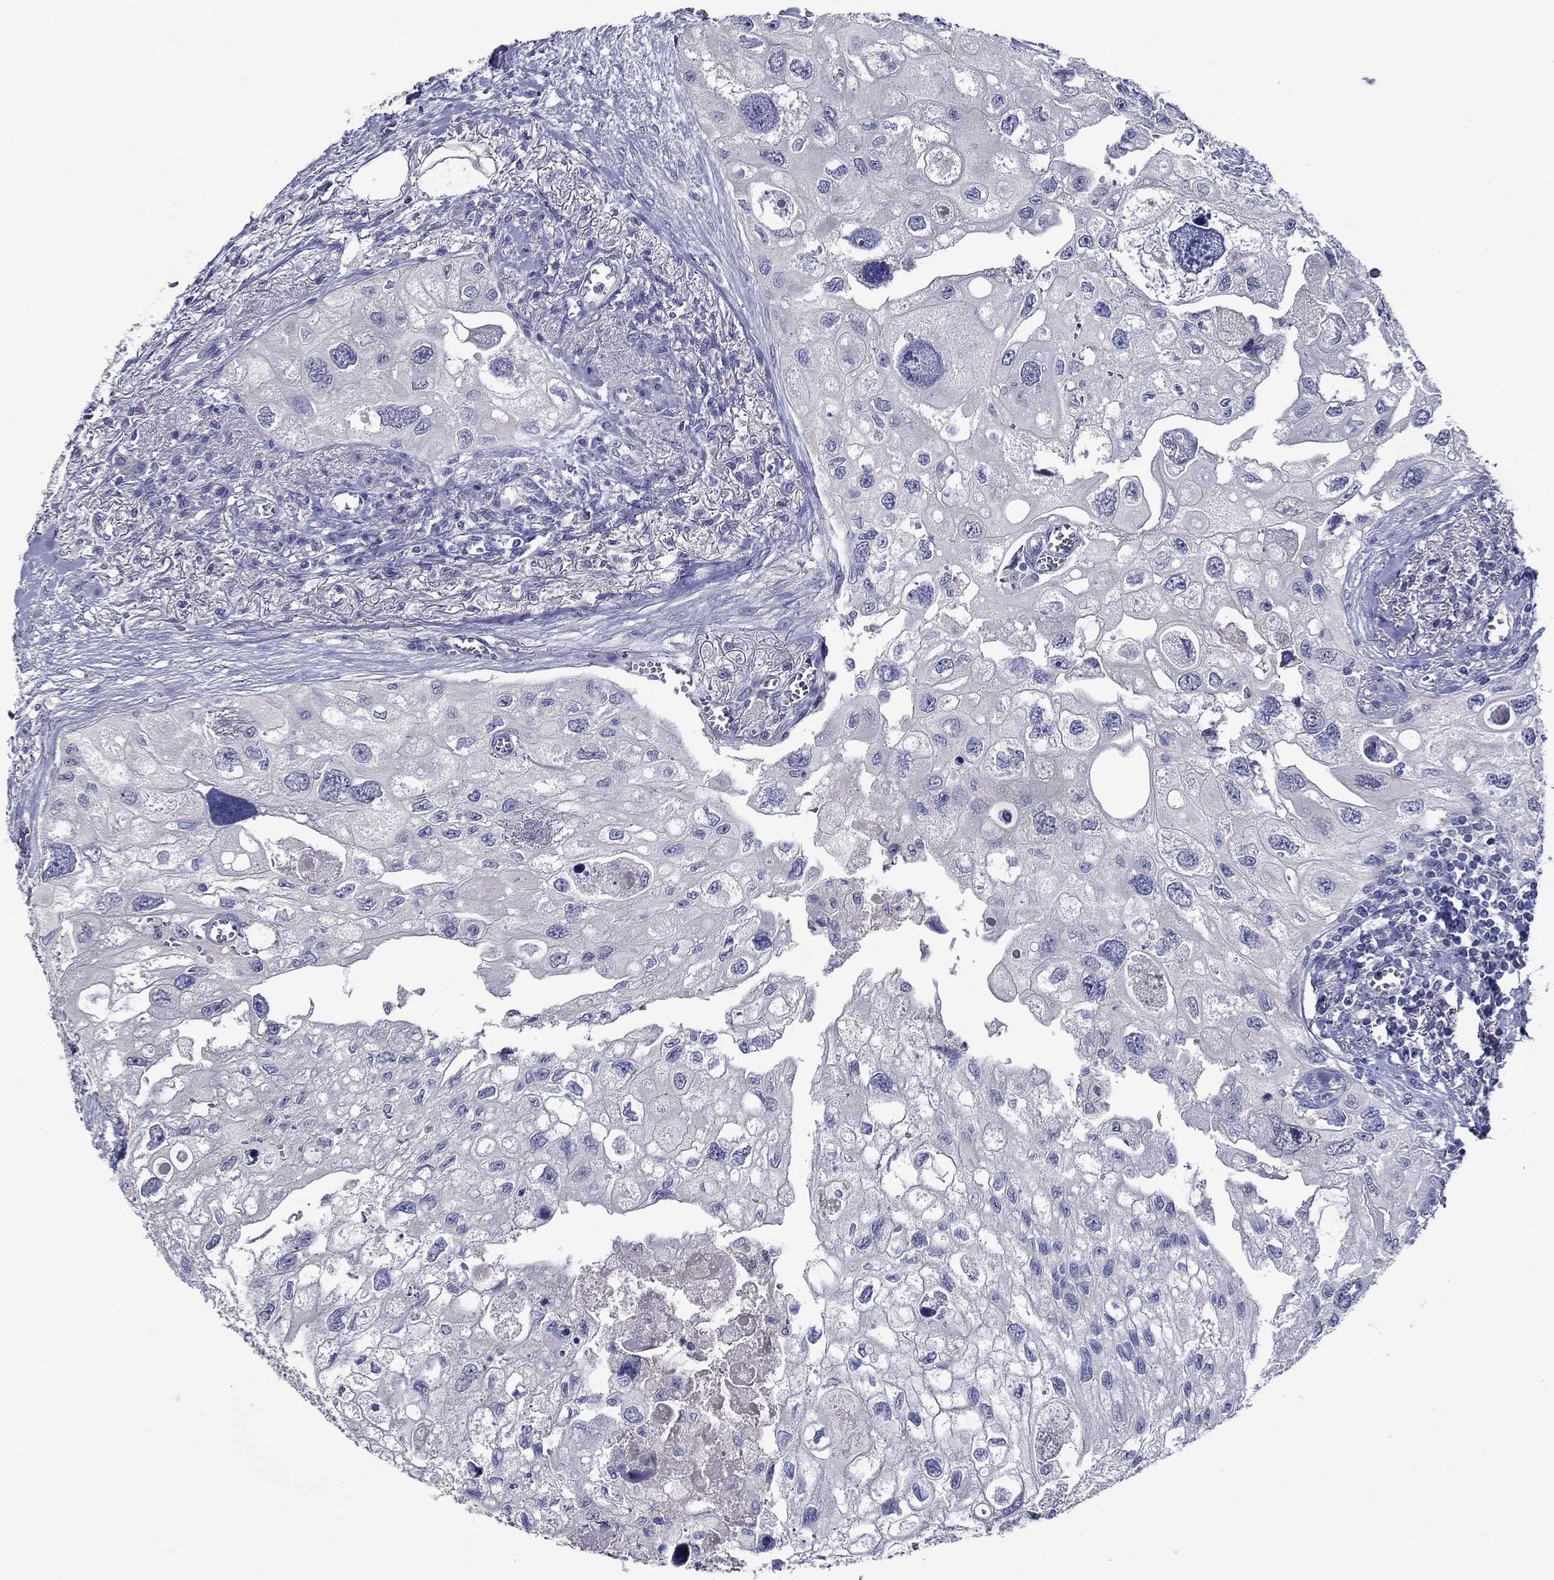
{"staining": {"intensity": "negative", "quantity": "none", "location": "none"}, "tissue": "urothelial cancer", "cell_type": "Tumor cells", "image_type": "cancer", "snomed": [{"axis": "morphology", "description": "Urothelial carcinoma, High grade"}, {"axis": "topography", "description": "Urinary bladder"}], "caption": "Tumor cells show no significant positivity in high-grade urothelial carcinoma.", "gene": "CNDP1", "patient": {"sex": "male", "age": 59}}